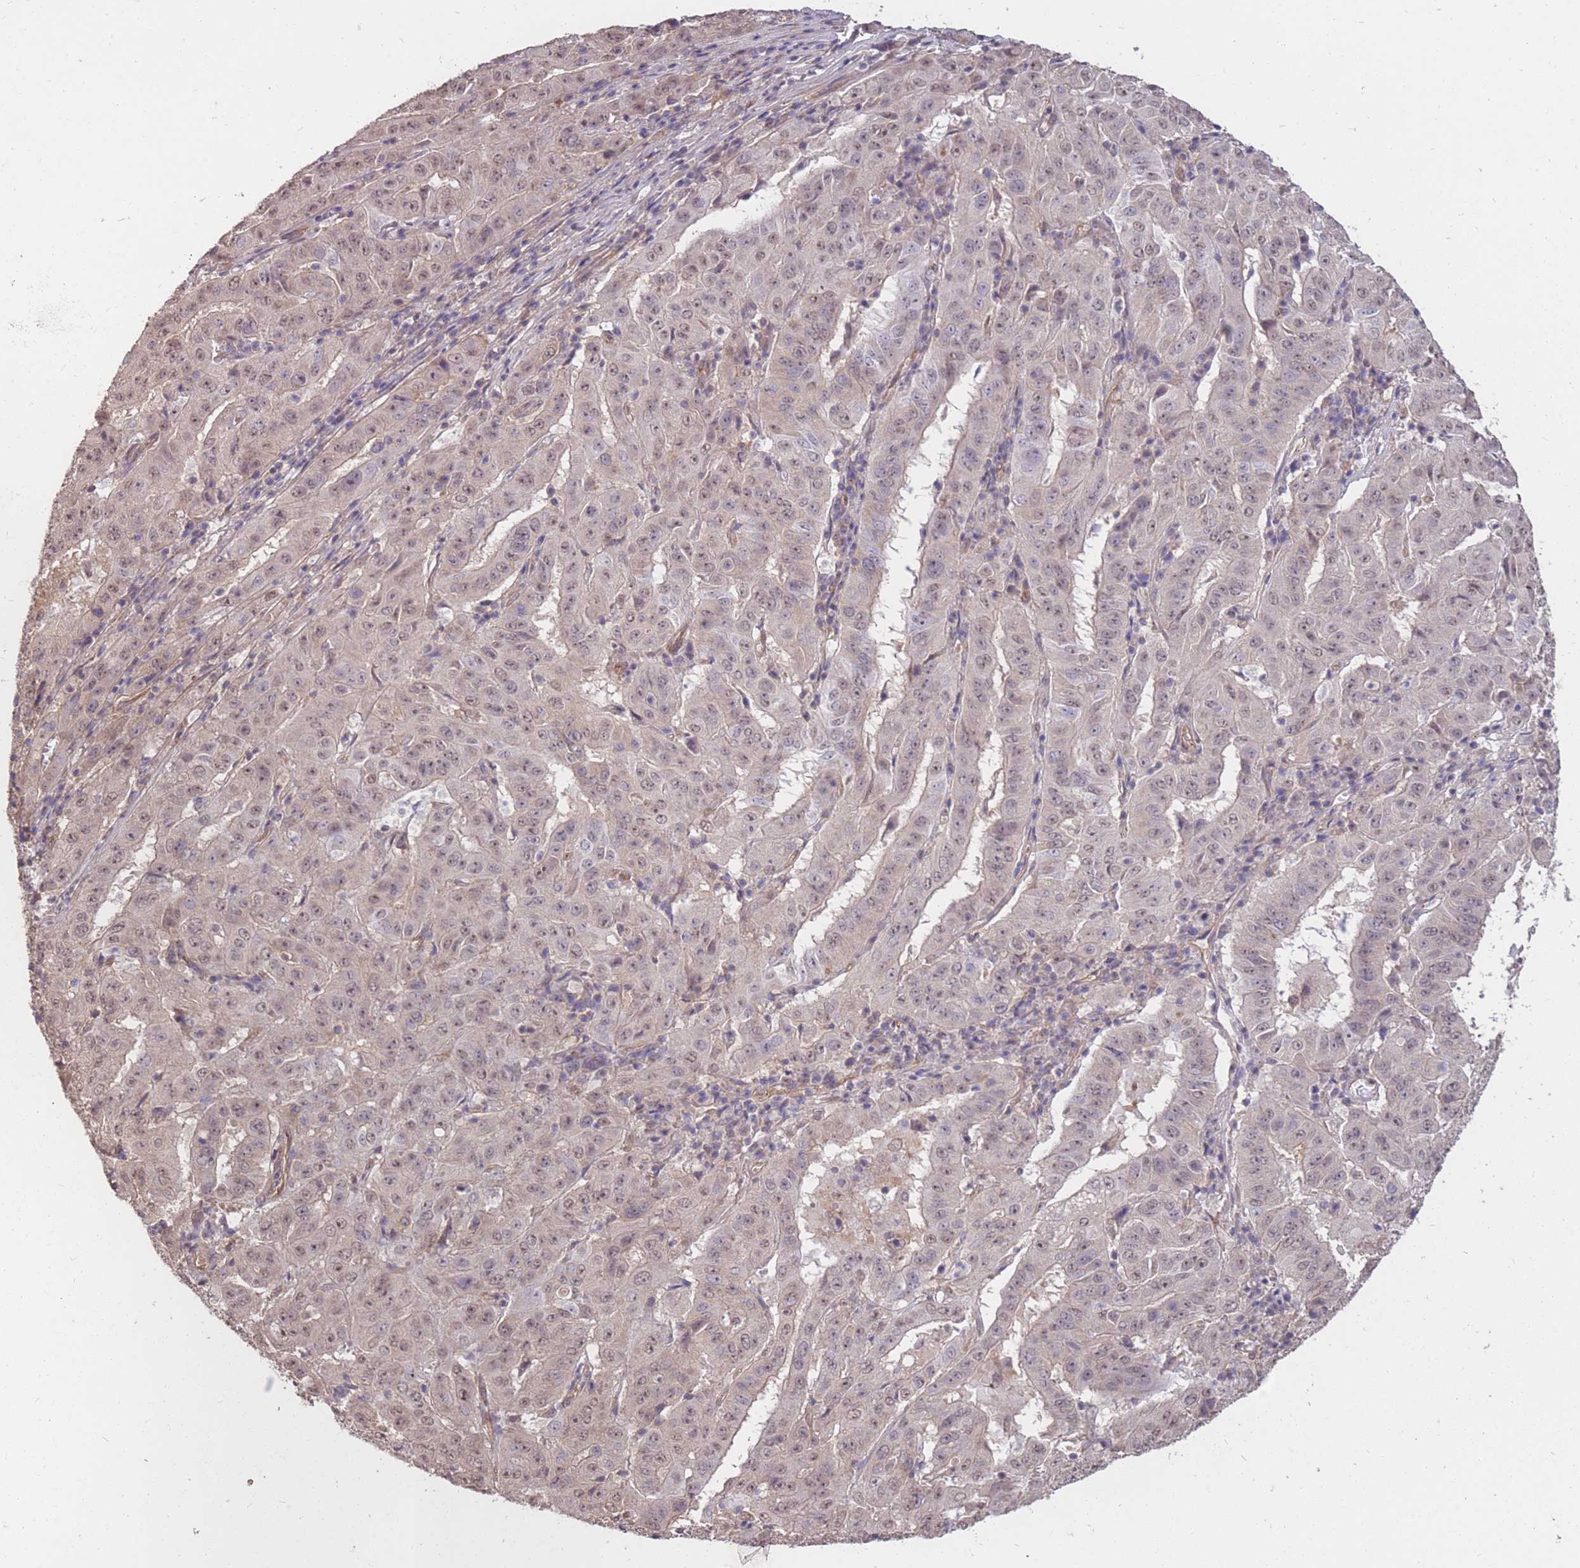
{"staining": {"intensity": "weak", "quantity": "25%-75%", "location": "nuclear"}, "tissue": "pancreatic cancer", "cell_type": "Tumor cells", "image_type": "cancer", "snomed": [{"axis": "morphology", "description": "Adenocarcinoma, NOS"}, {"axis": "topography", "description": "Pancreas"}], "caption": "This is a histology image of immunohistochemistry staining of pancreatic adenocarcinoma, which shows weak positivity in the nuclear of tumor cells.", "gene": "DYNC1LI2", "patient": {"sex": "male", "age": 63}}